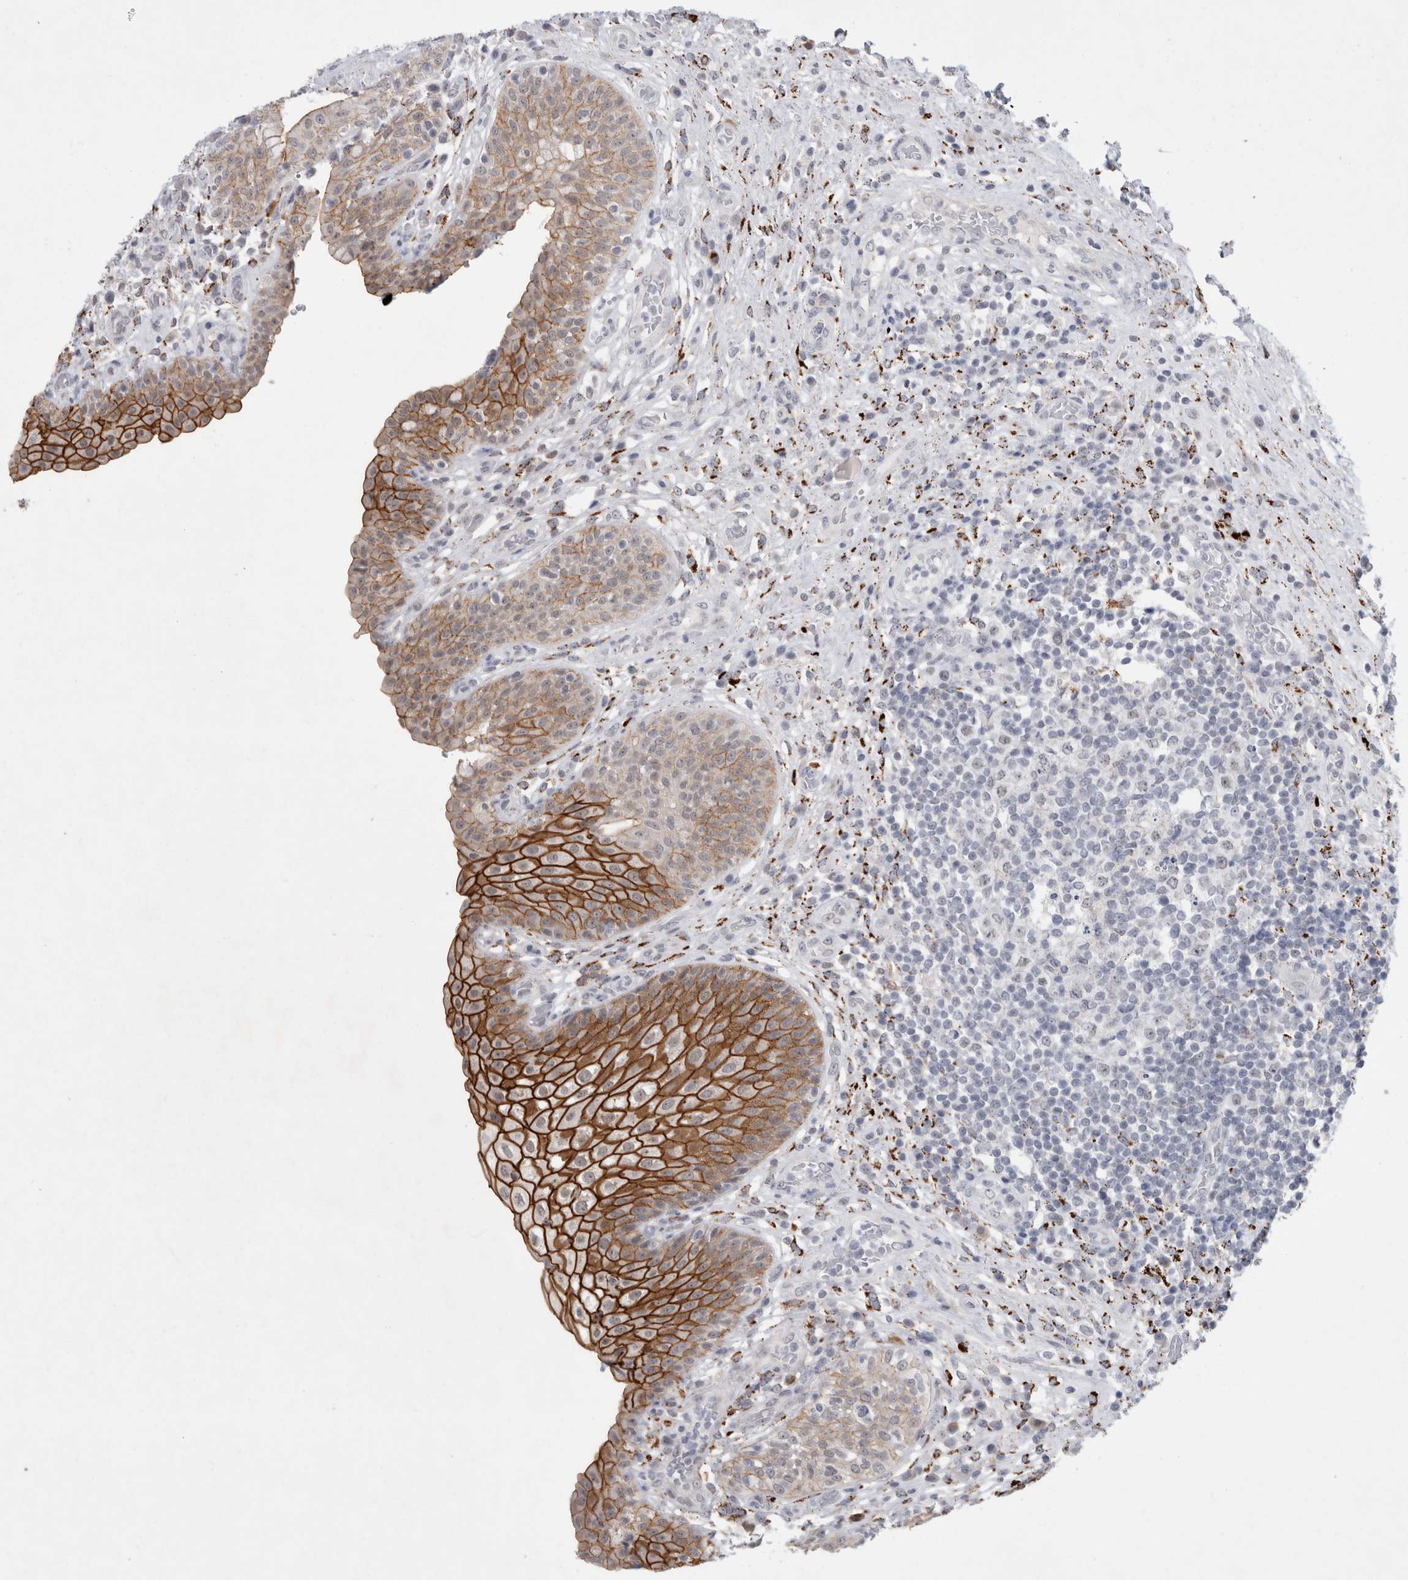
{"staining": {"intensity": "strong", "quantity": "25%-75%", "location": "cytoplasmic/membranous"}, "tissue": "urinary bladder", "cell_type": "Urothelial cells", "image_type": "normal", "snomed": [{"axis": "morphology", "description": "Normal tissue, NOS"}, {"axis": "topography", "description": "Urinary bladder"}], "caption": "High-magnification brightfield microscopy of benign urinary bladder stained with DAB (3,3'-diaminobenzidine) (brown) and counterstained with hematoxylin (blue). urothelial cells exhibit strong cytoplasmic/membranous expression is seen in about25%-75% of cells. The protein of interest is shown in brown color, while the nuclei are stained blue.", "gene": "NIPA1", "patient": {"sex": "female", "age": 62}}